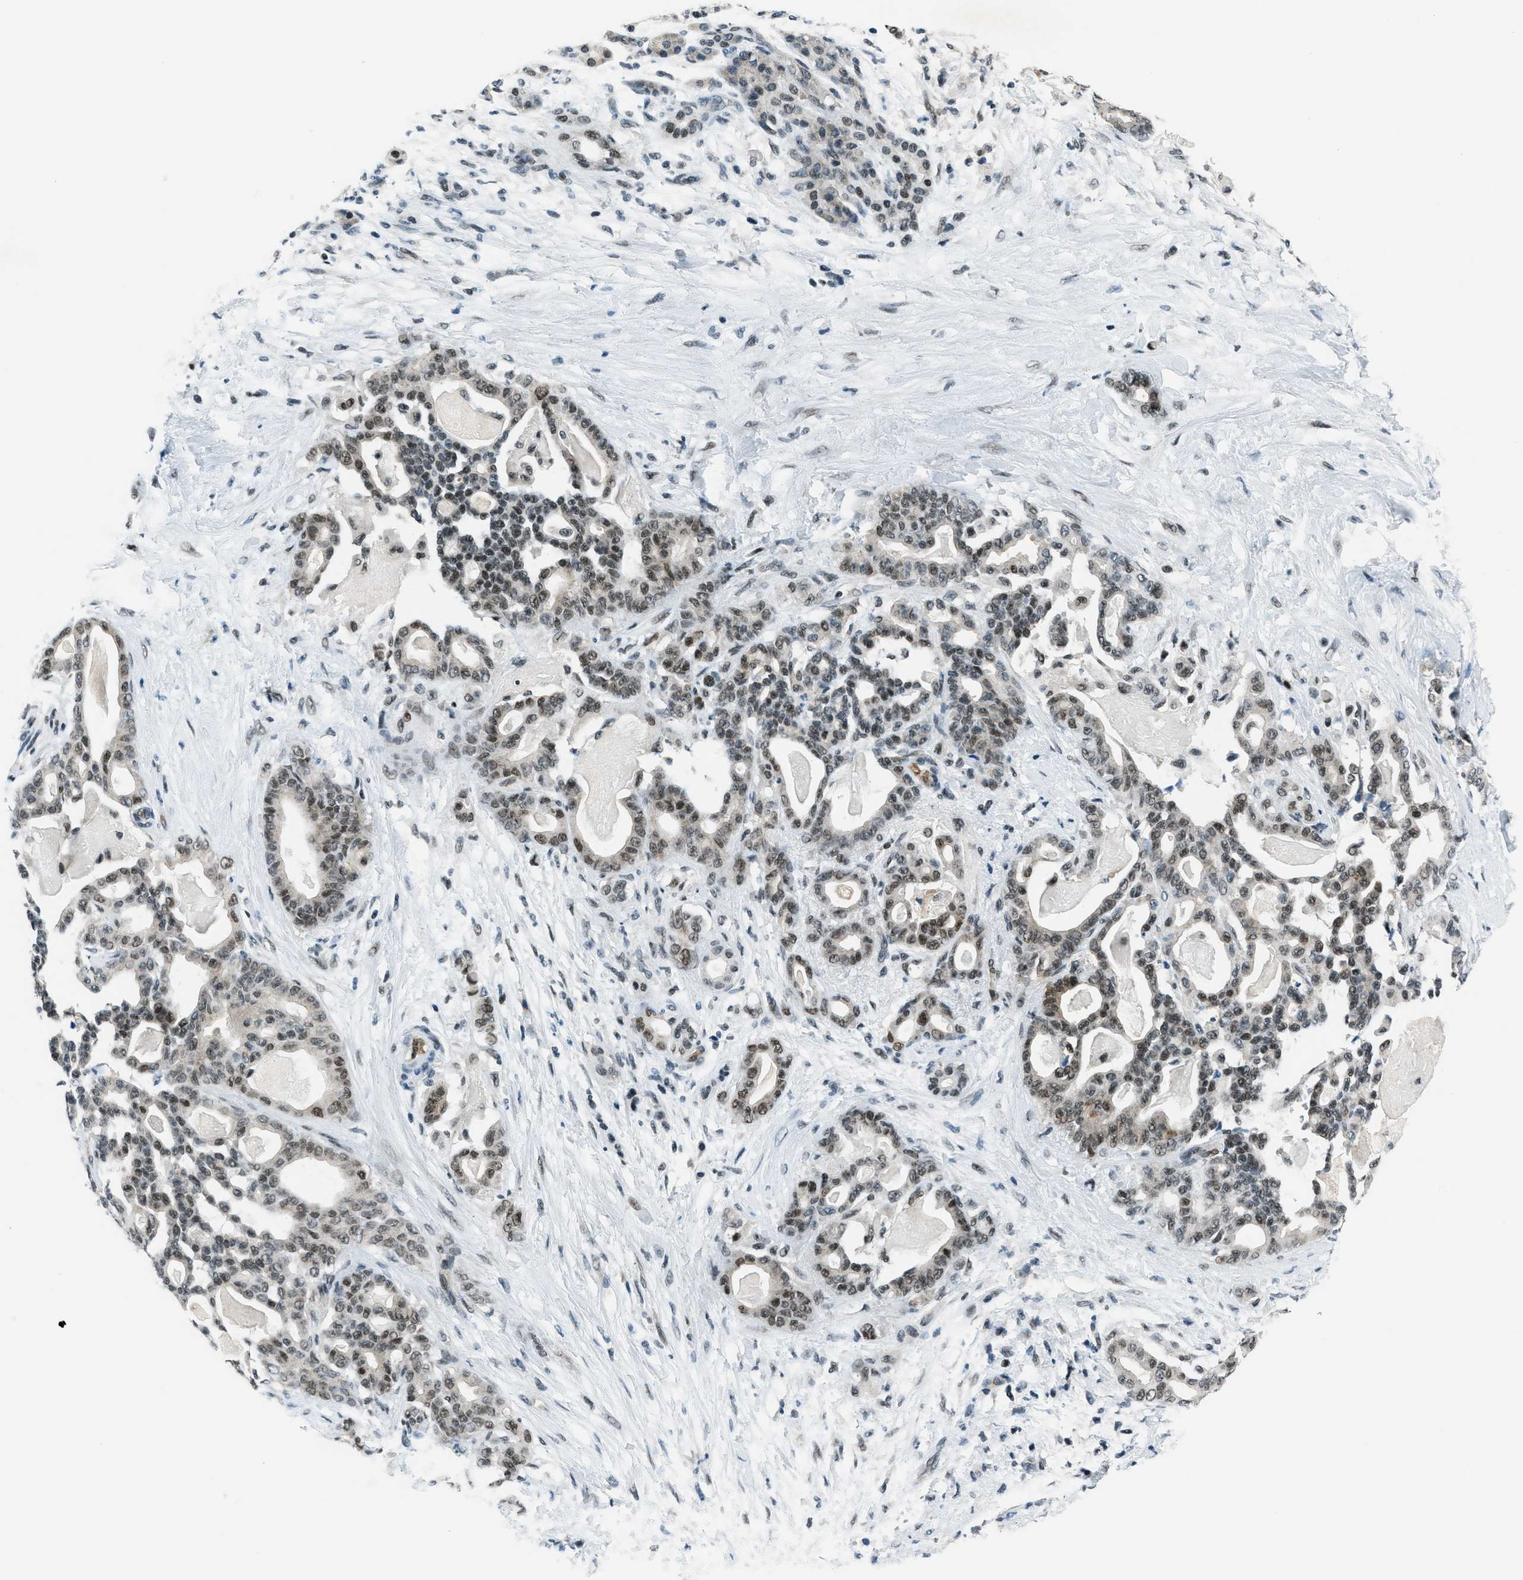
{"staining": {"intensity": "moderate", "quantity": "25%-75%", "location": "nuclear"}, "tissue": "pancreatic cancer", "cell_type": "Tumor cells", "image_type": "cancer", "snomed": [{"axis": "morphology", "description": "Adenocarcinoma, NOS"}, {"axis": "topography", "description": "Pancreas"}], "caption": "This is a photomicrograph of immunohistochemistry (IHC) staining of adenocarcinoma (pancreatic), which shows moderate staining in the nuclear of tumor cells.", "gene": "KLF6", "patient": {"sex": "male", "age": 63}}